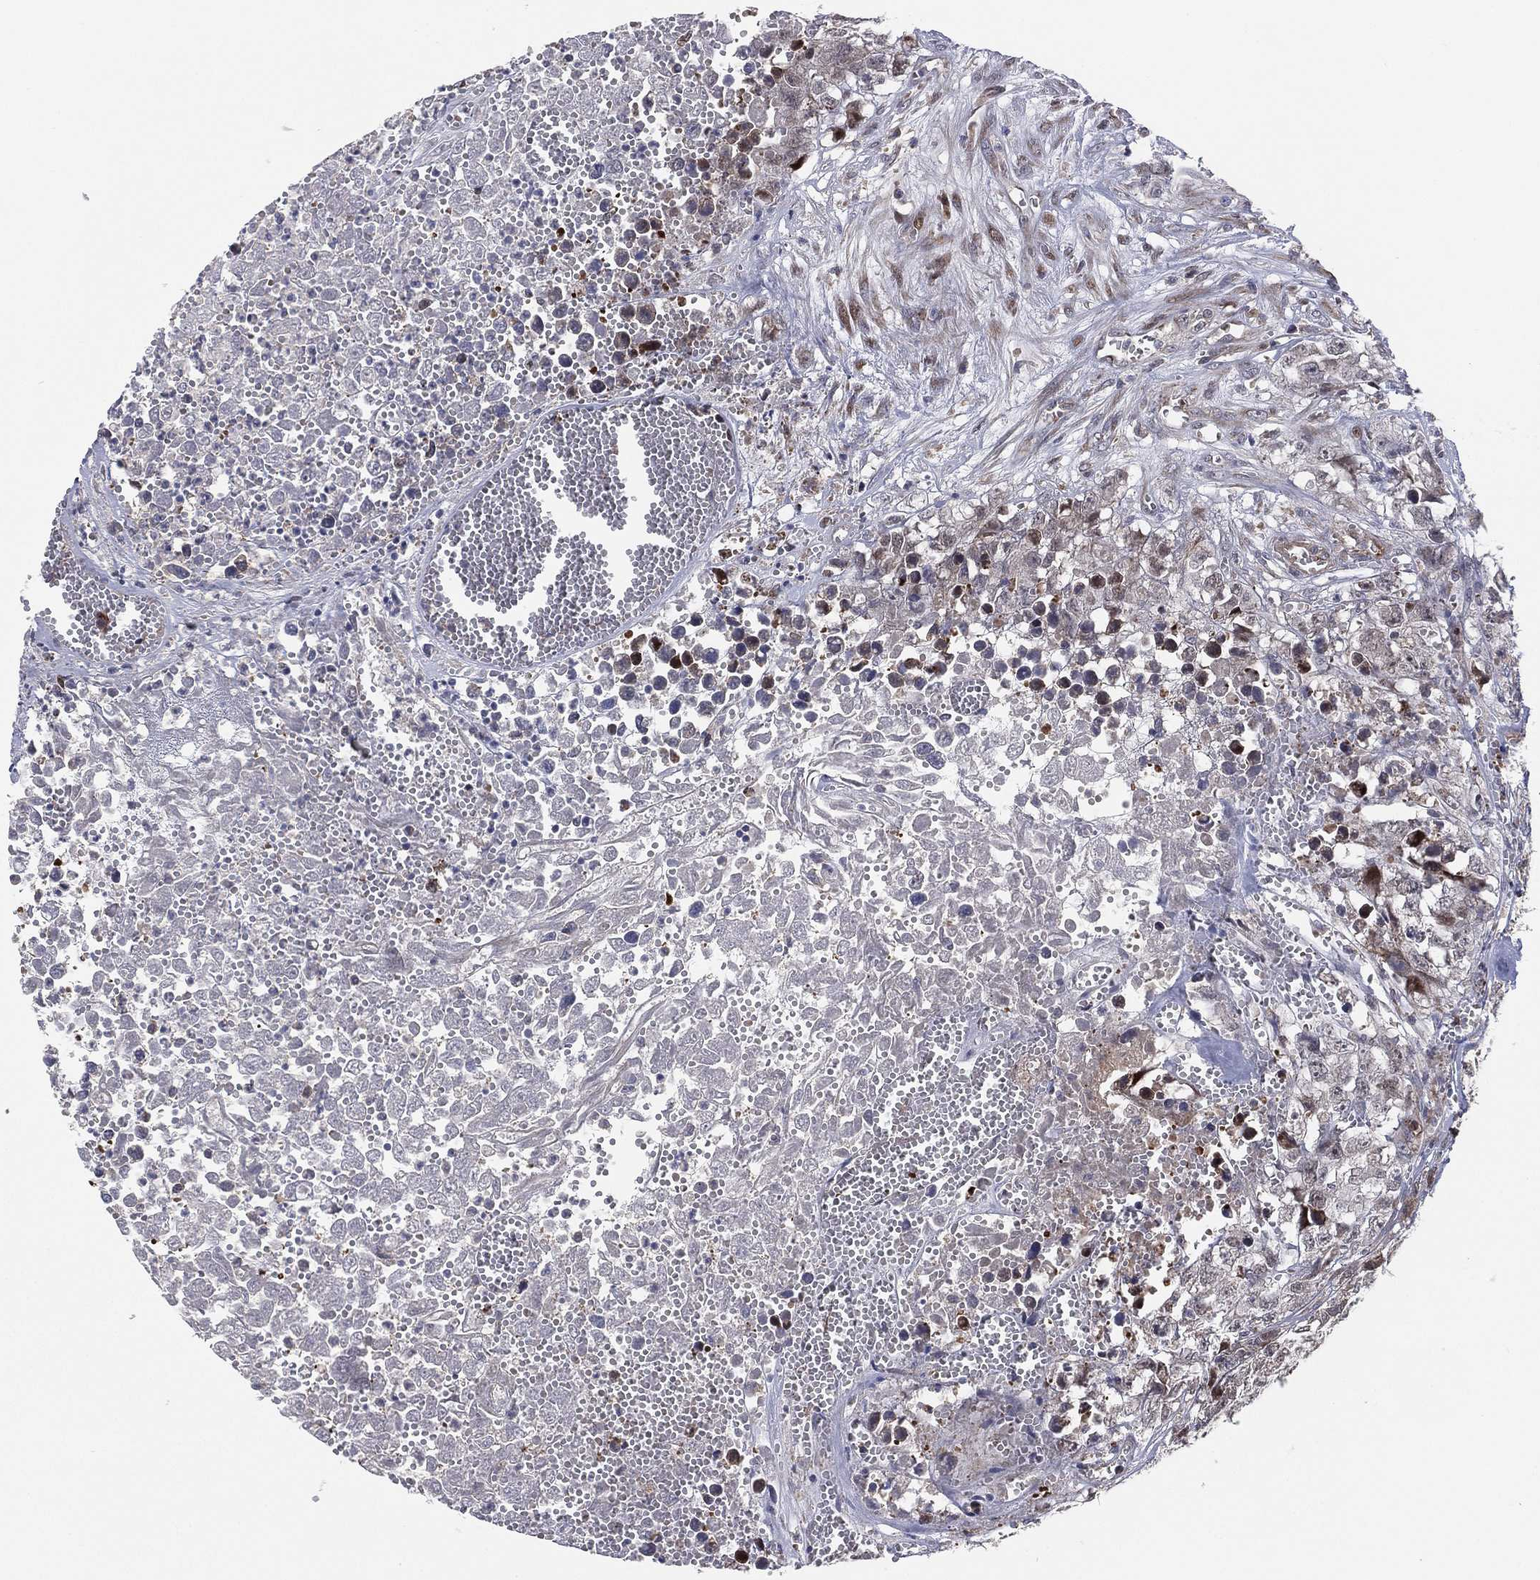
{"staining": {"intensity": "negative", "quantity": "none", "location": "none"}, "tissue": "testis cancer", "cell_type": "Tumor cells", "image_type": "cancer", "snomed": [{"axis": "morphology", "description": "Seminoma, NOS"}, {"axis": "morphology", "description": "Carcinoma, Embryonal, NOS"}, {"axis": "topography", "description": "Testis"}], "caption": "Testis cancer stained for a protein using immunohistochemistry exhibits no positivity tumor cells.", "gene": "UTP14A", "patient": {"sex": "male", "age": 22}}